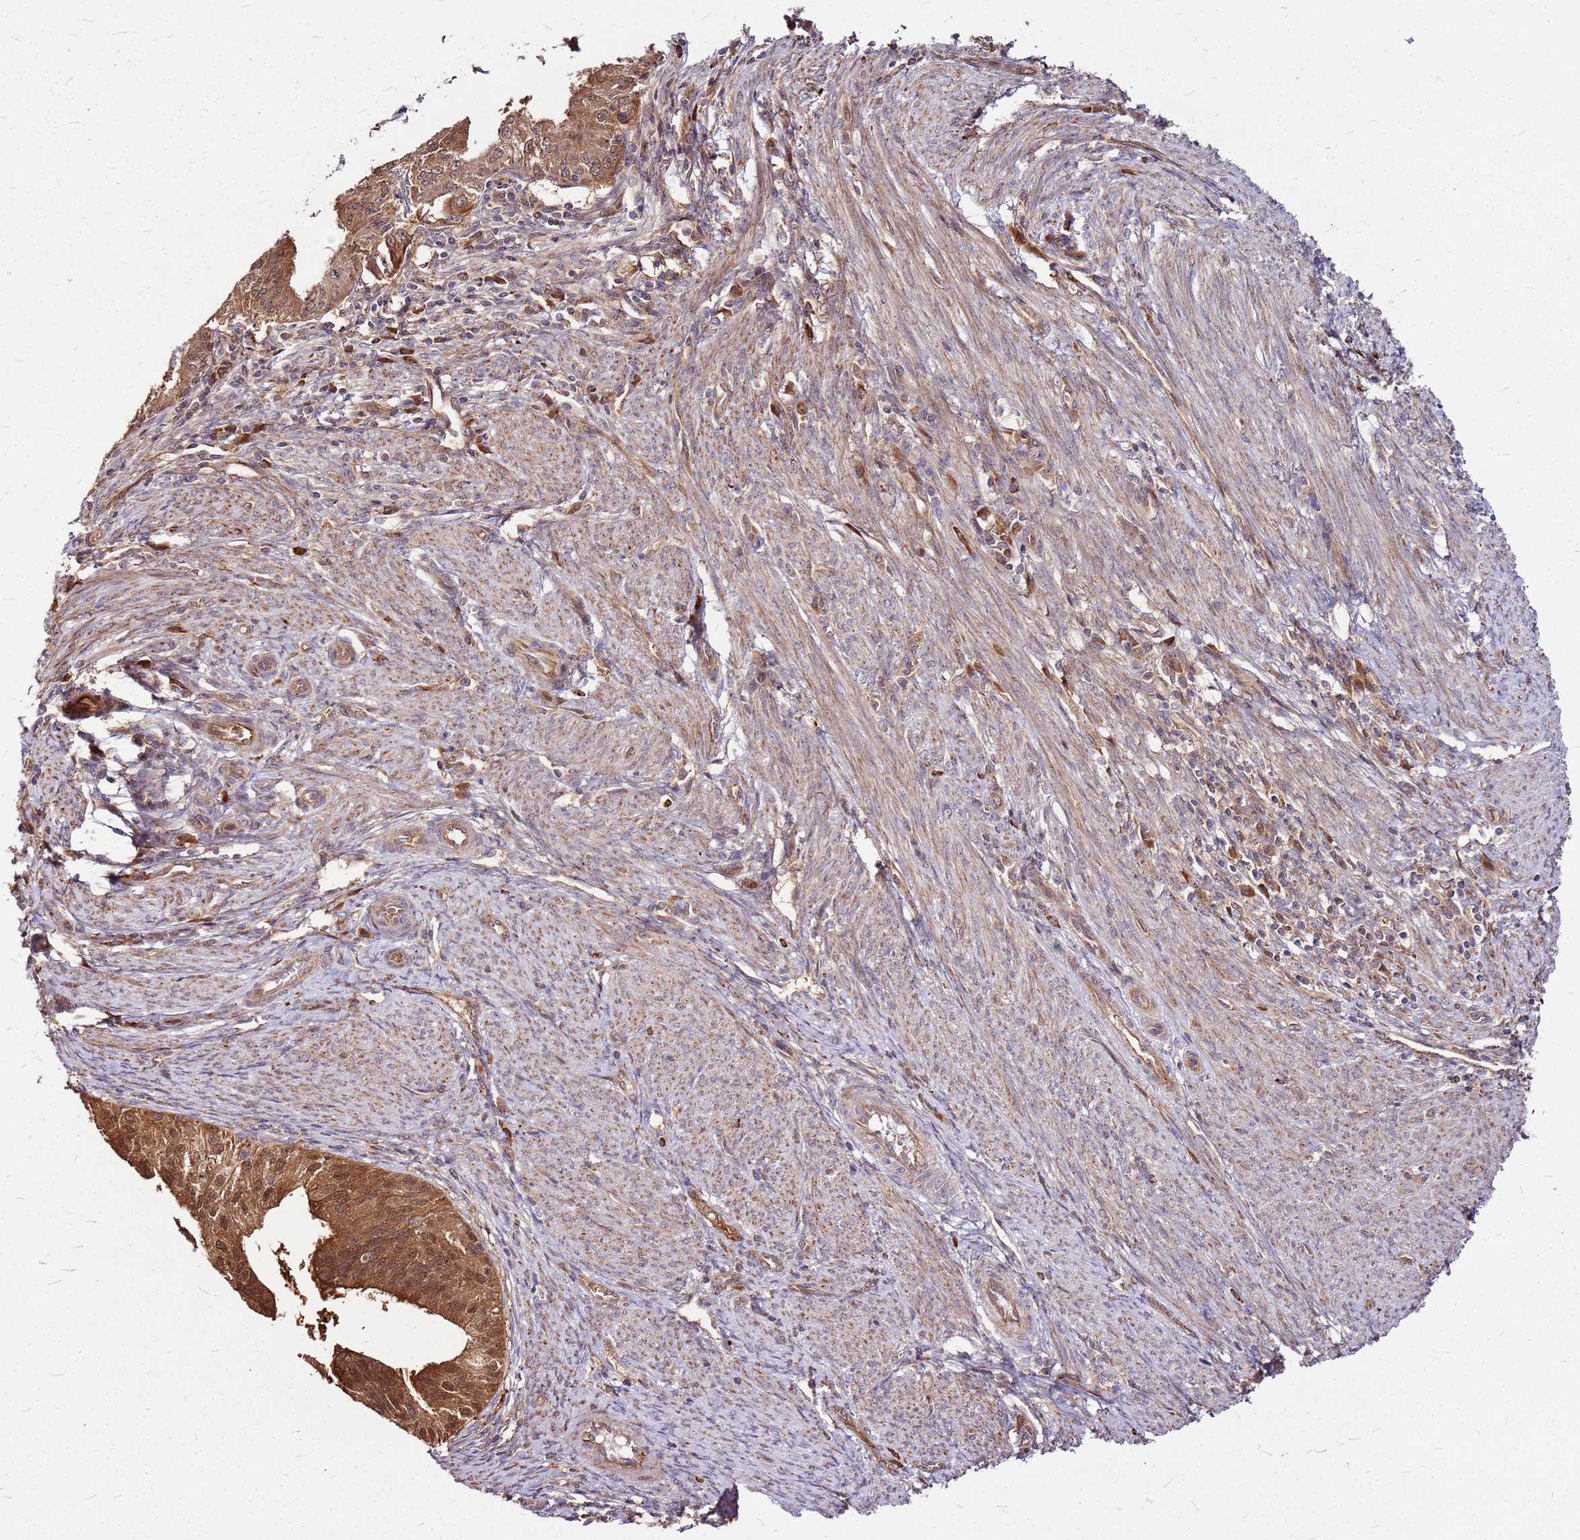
{"staining": {"intensity": "moderate", "quantity": ">75%", "location": "cytoplasmic/membranous,nuclear"}, "tissue": "endometrial cancer", "cell_type": "Tumor cells", "image_type": "cancer", "snomed": [{"axis": "morphology", "description": "Adenocarcinoma, NOS"}, {"axis": "topography", "description": "Endometrium"}], "caption": "IHC (DAB (3,3'-diaminobenzidine)) staining of adenocarcinoma (endometrial) reveals moderate cytoplasmic/membranous and nuclear protein expression in about >75% of tumor cells.", "gene": "LYPLAL1", "patient": {"sex": "female", "age": 50}}